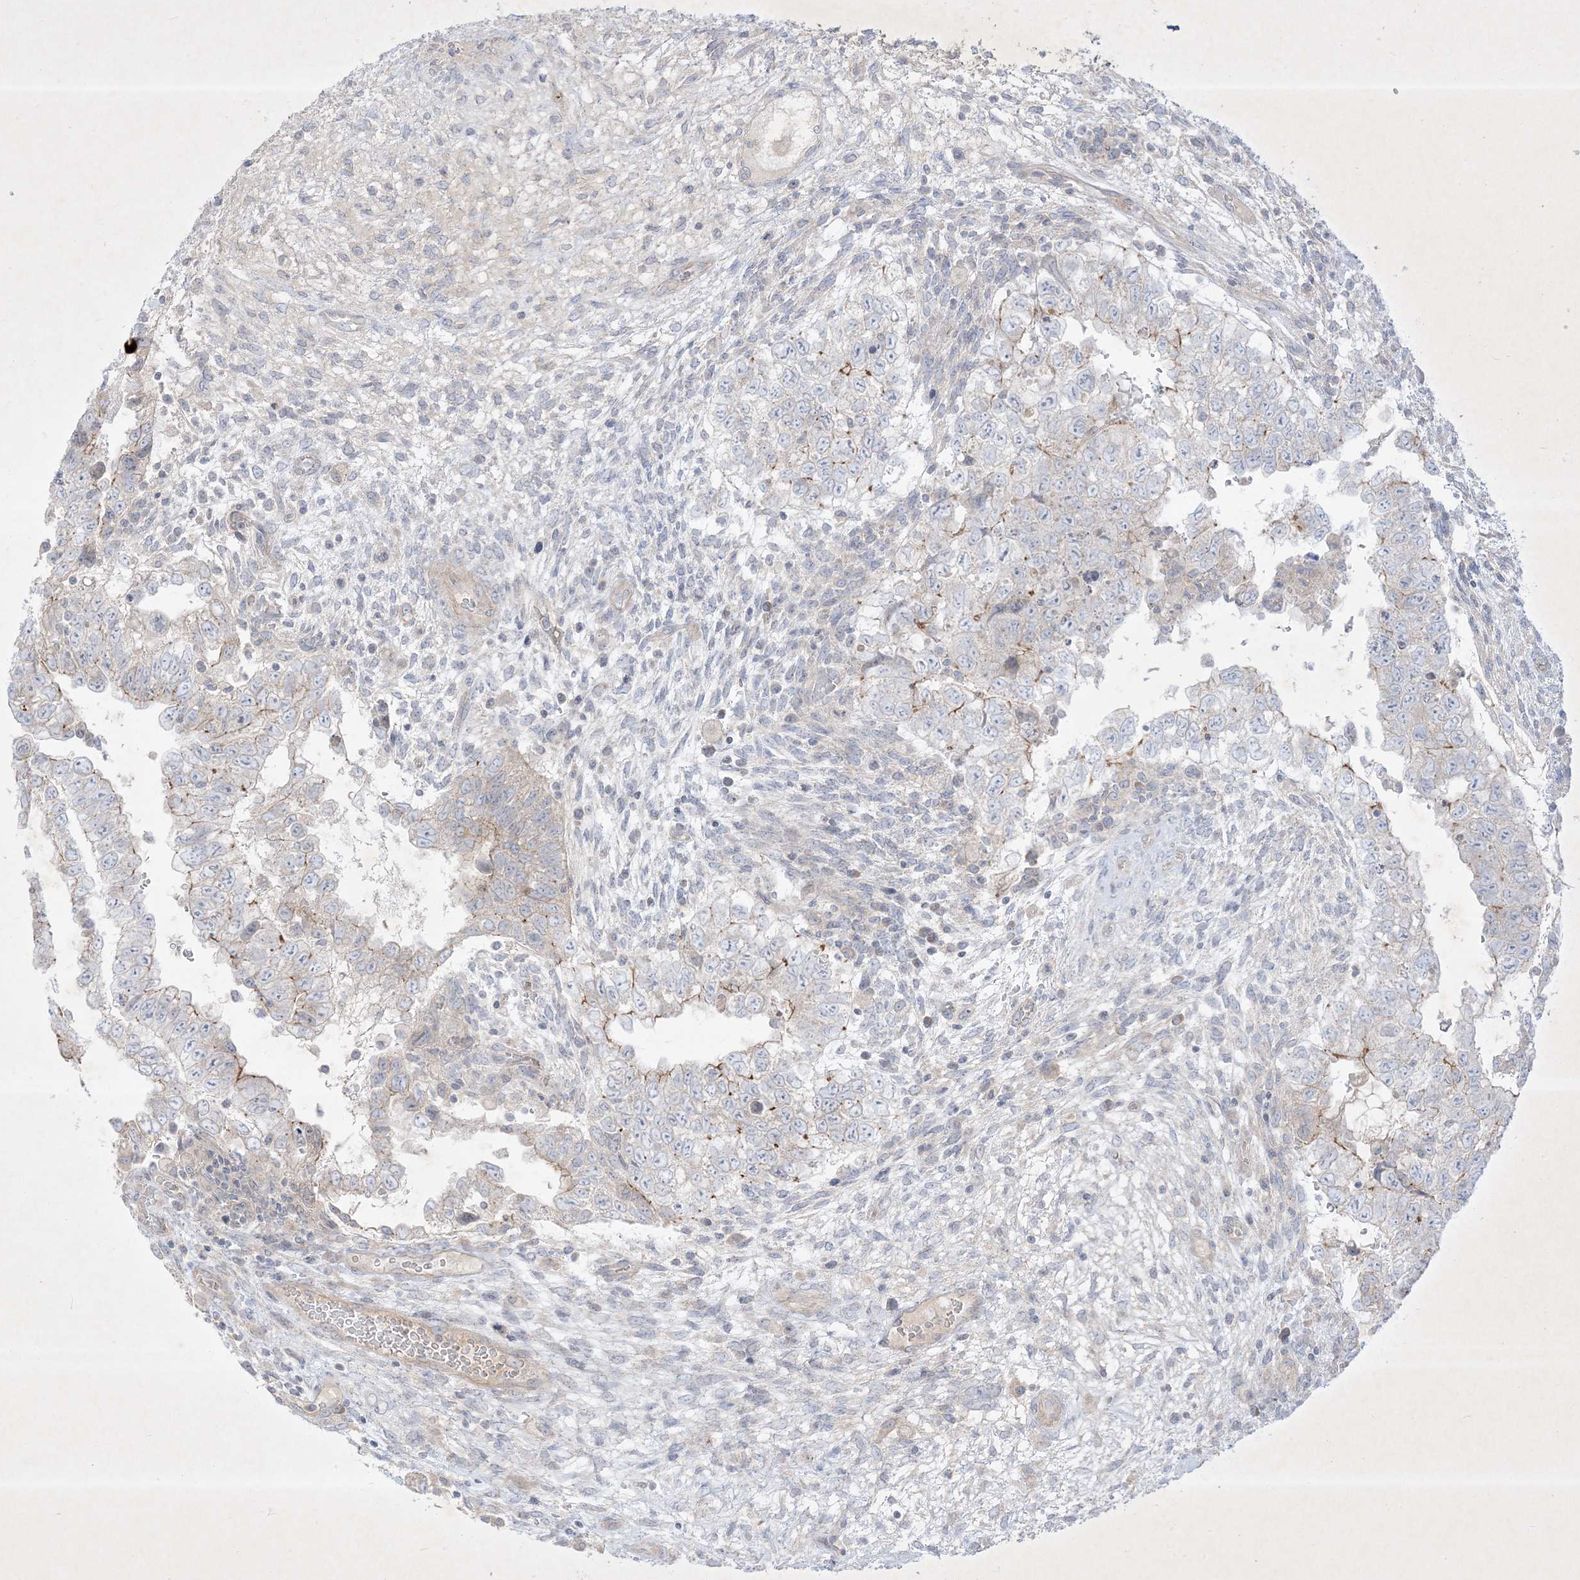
{"staining": {"intensity": "moderate", "quantity": "<25%", "location": "cytoplasmic/membranous"}, "tissue": "testis cancer", "cell_type": "Tumor cells", "image_type": "cancer", "snomed": [{"axis": "morphology", "description": "Carcinoma, Embryonal, NOS"}, {"axis": "topography", "description": "Testis"}], "caption": "The photomicrograph shows immunohistochemical staining of testis cancer (embryonal carcinoma). There is moderate cytoplasmic/membranous positivity is identified in about <25% of tumor cells.", "gene": "PLEKHA3", "patient": {"sex": "male", "age": 37}}